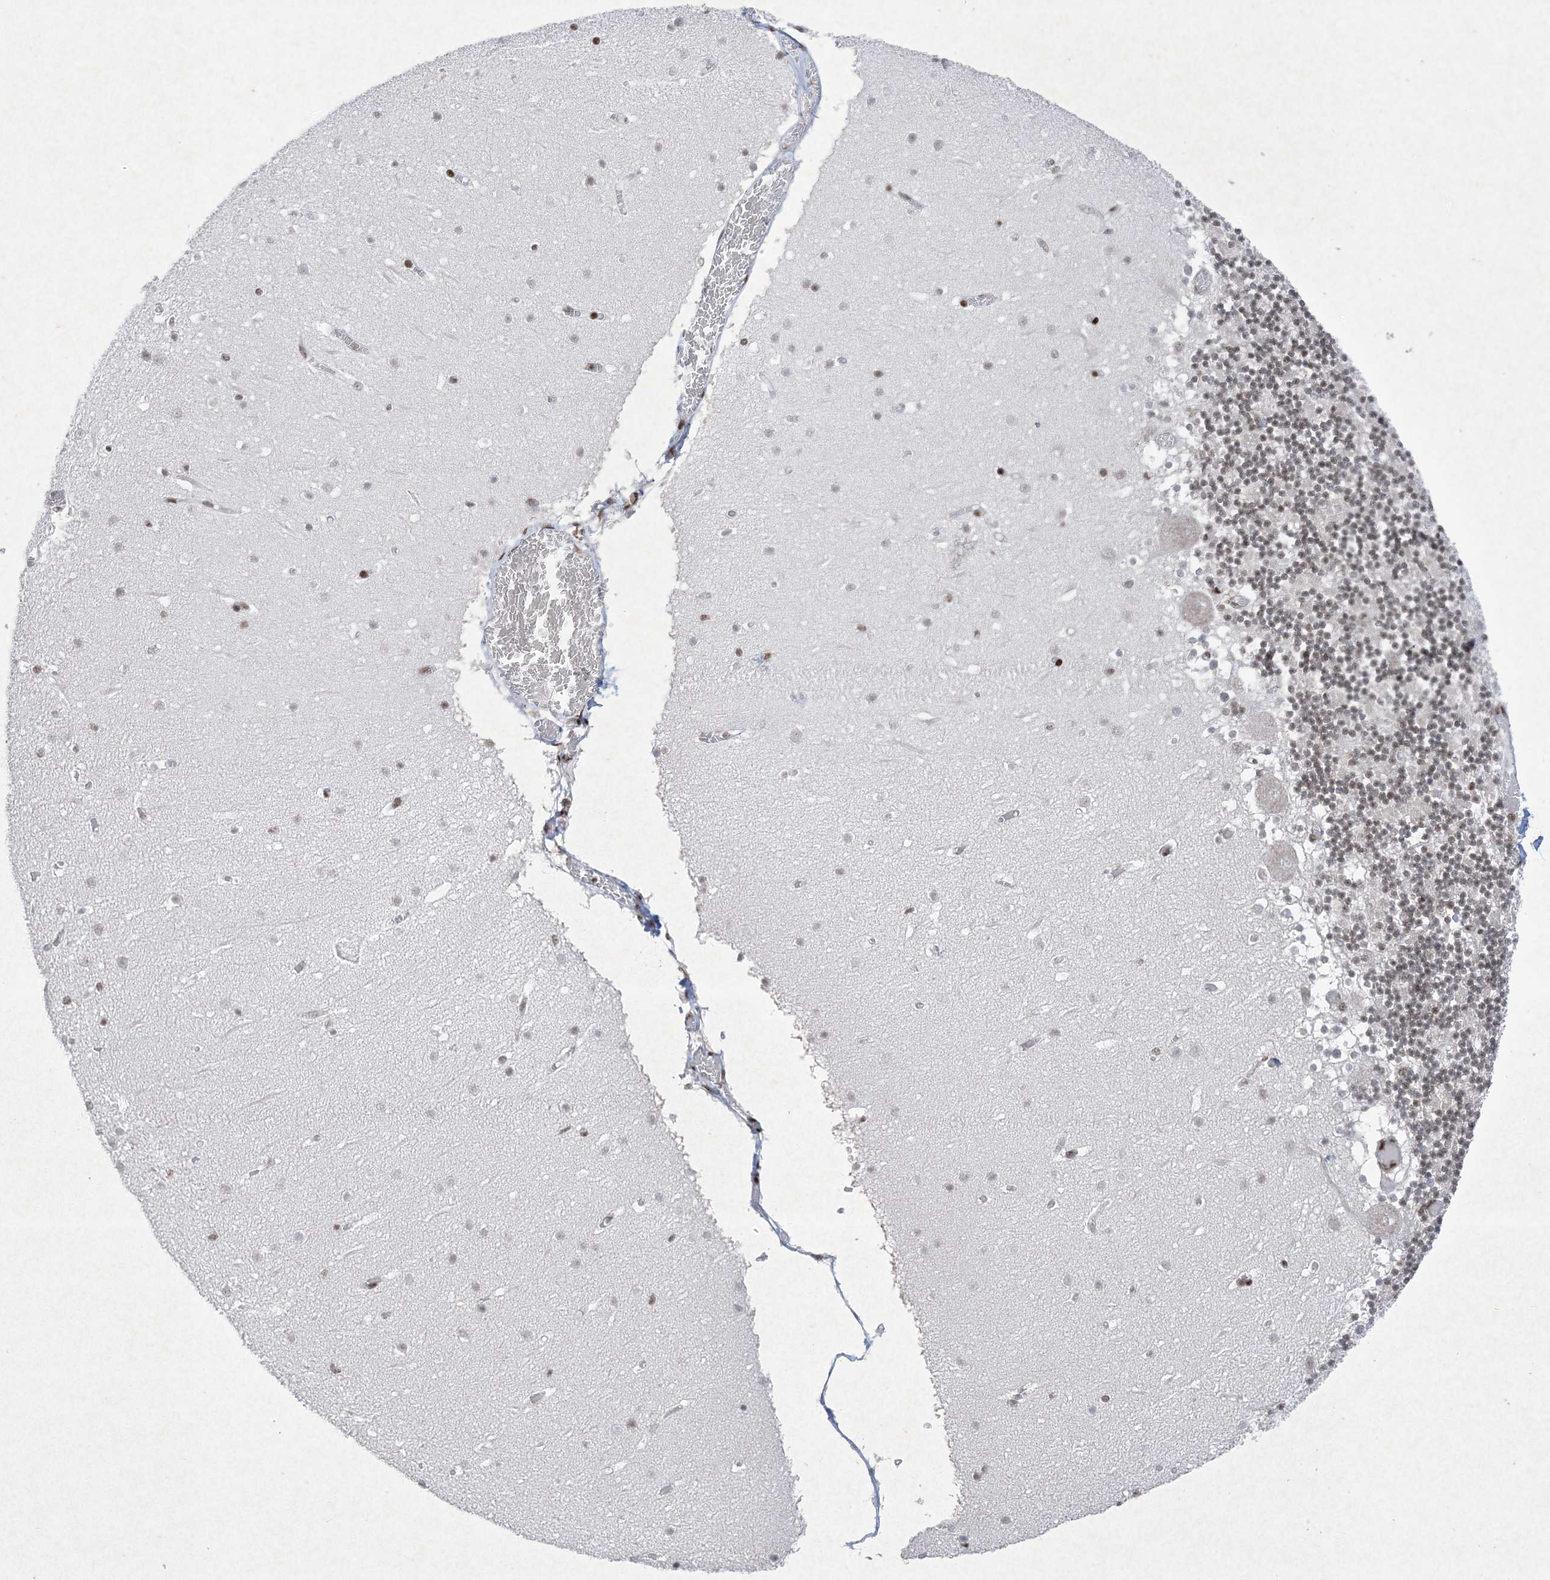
{"staining": {"intensity": "moderate", "quantity": ">75%", "location": "nuclear"}, "tissue": "cerebellum", "cell_type": "Cells in granular layer", "image_type": "normal", "snomed": [{"axis": "morphology", "description": "Normal tissue, NOS"}, {"axis": "topography", "description": "Cerebellum"}], "caption": "Immunohistochemistry staining of unremarkable cerebellum, which demonstrates medium levels of moderate nuclear staining in about >75% of cells in granular layer indicating moderate nuclear protein staining. The staining was performed using DAB (3,3'-diaminobenzidine) (brown) for protein detection and nuclei were counterstained in hematoxylin (blue).", "gene": "PKNOX2", "patient": {"sex": "female", "age": 28}}